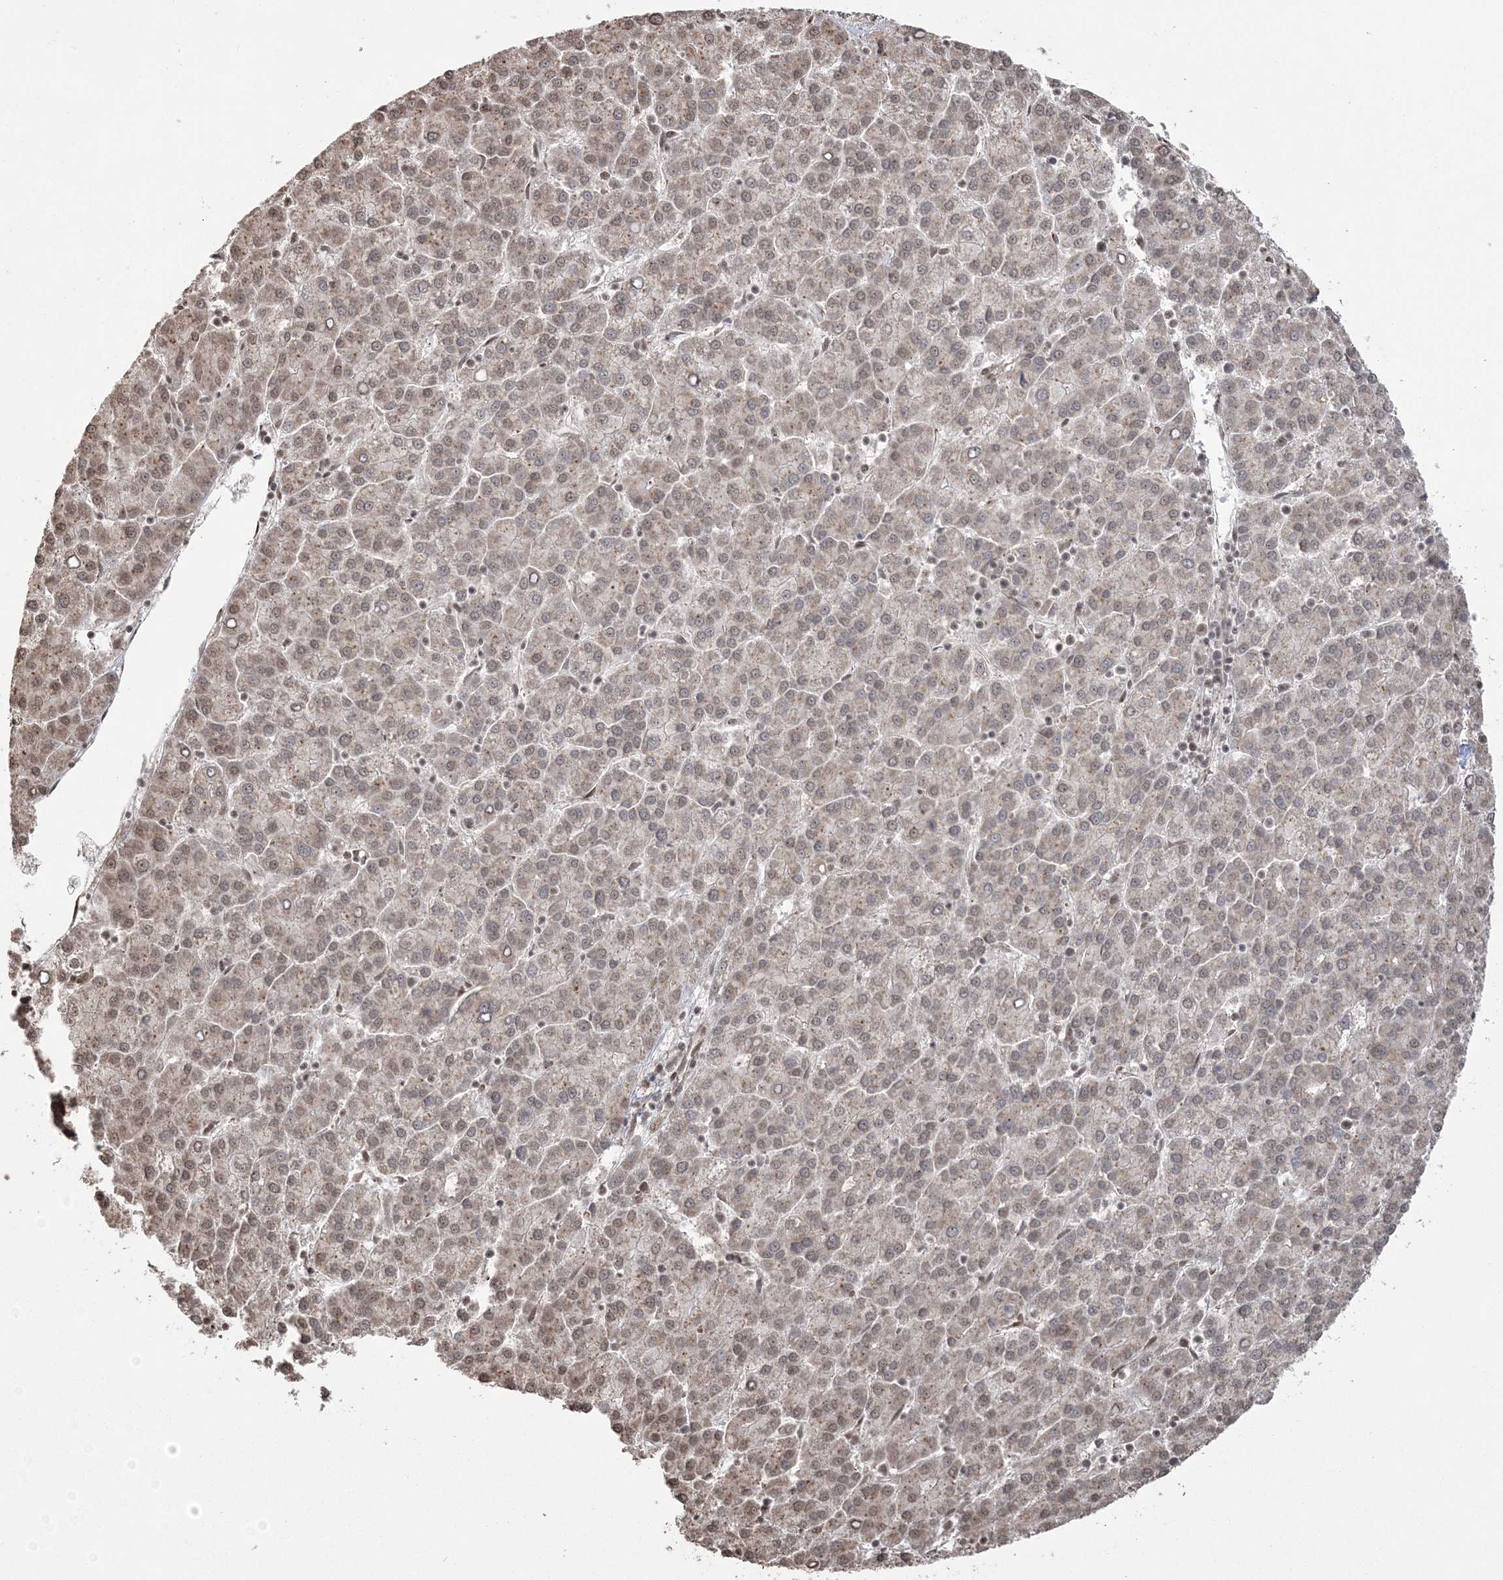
{"staining": {"intensity": "weak", "quantity": "25%-75%", "location": "nuclear"}, "tissue": "liver cancer", "cell_type": "Tumor cells", "image_type": "cancer", "snomed": [{"axis": "morphology", "description": "Carcinoma, Hepatocellular, NOS"}, {"axis": "topography", "description": "Liver"}], "caption": "An immunohistochemistry (IHC) micrograph of neoplastic tissue is shown. Protein staining in brown shows weak nuclear positivity in liver cancer (hepatocellular carcinoma) within tumor cells.", "gene": "ZNF839", "patient": {"sex": "female", "age": 58}}